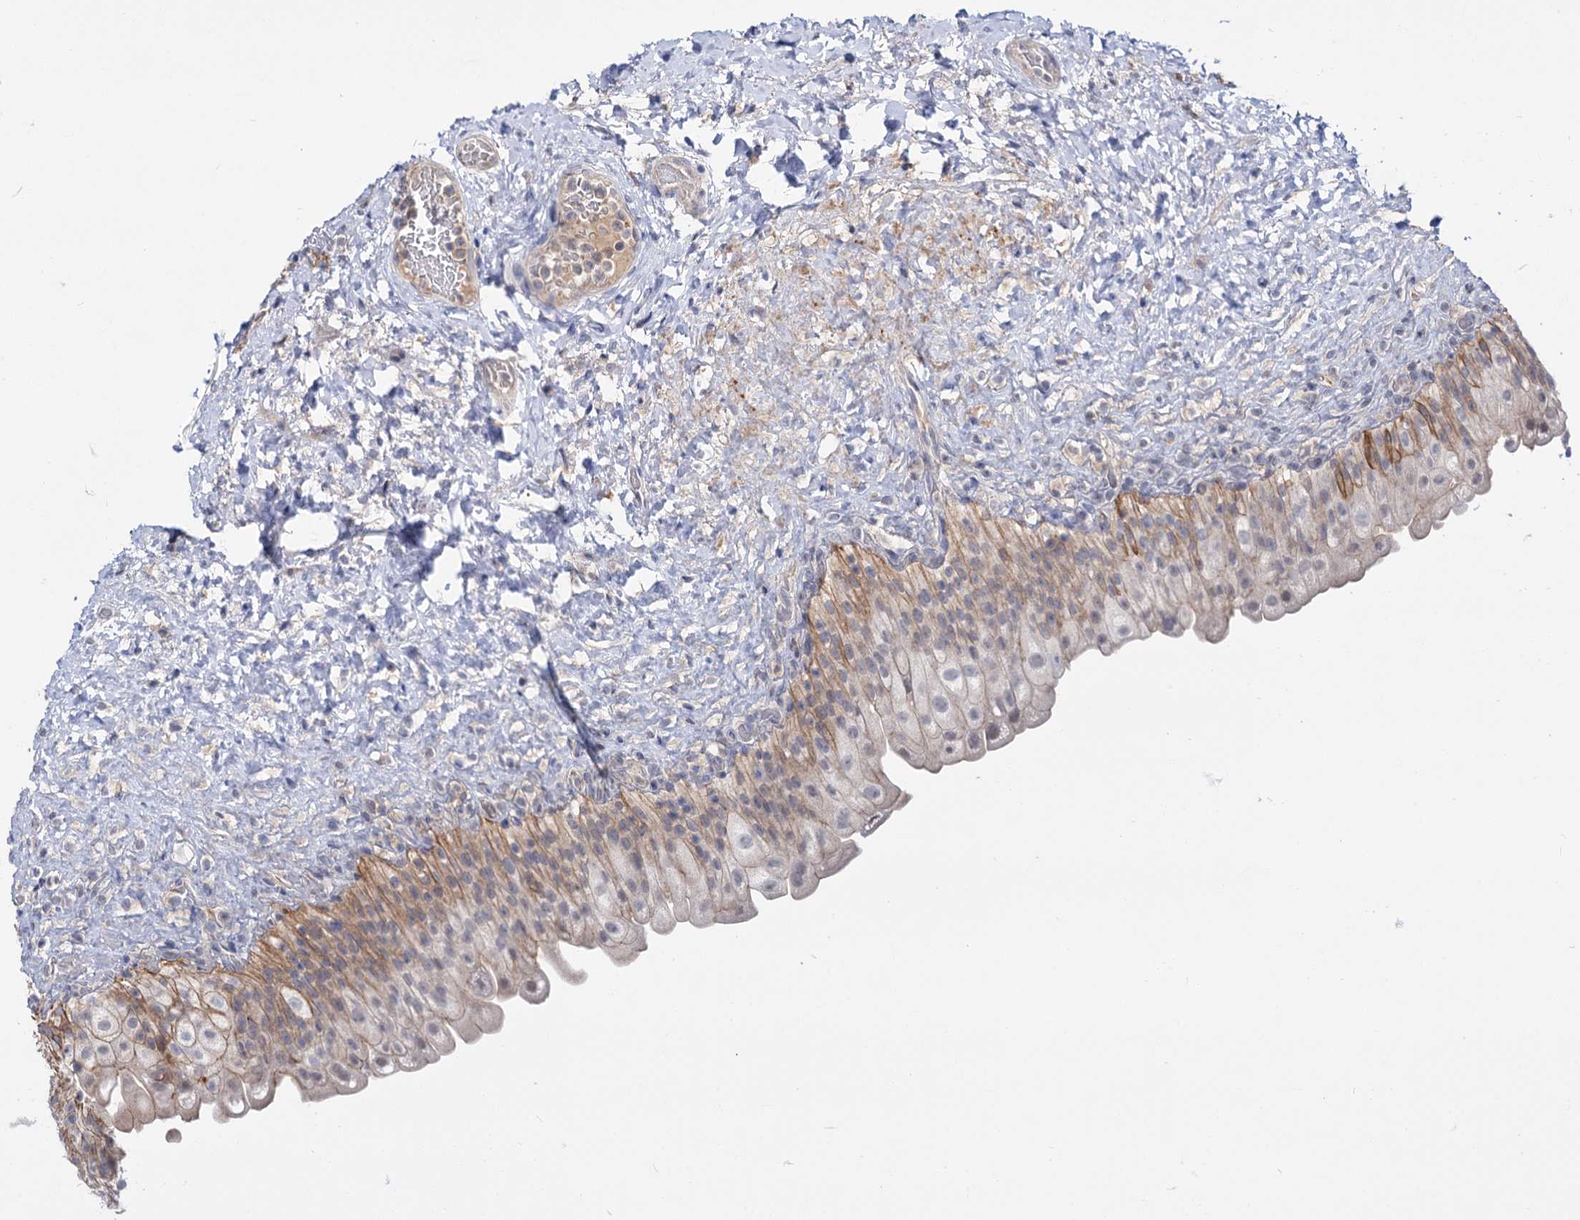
{"staining": {"intensity": "weak", "quantity": "25%-75%", "location": "cytoplasmic/membranous"}, "tissue": "urinary bladder", "cell_type": "Urothelial cells", "image_type": "normal", "snomed": [{"axis": "morphology", "description": "Normal tissue, NOS"}, {"axis": "topography", "description": "Urinary bladder"}], "caption": "Immunohistochemistry (IHC) micrograph of unremarkable urinary bladder: urinary bladder stained using immunohistochemistry shows low levels of weak protein expression localized specifically in the cytoplasmic/membranous of urothelial cells, appearing as a cytoplasmic/membranous brown color.", "gene": "NEK10", "patient": {"sex": "female", "age": 27}}